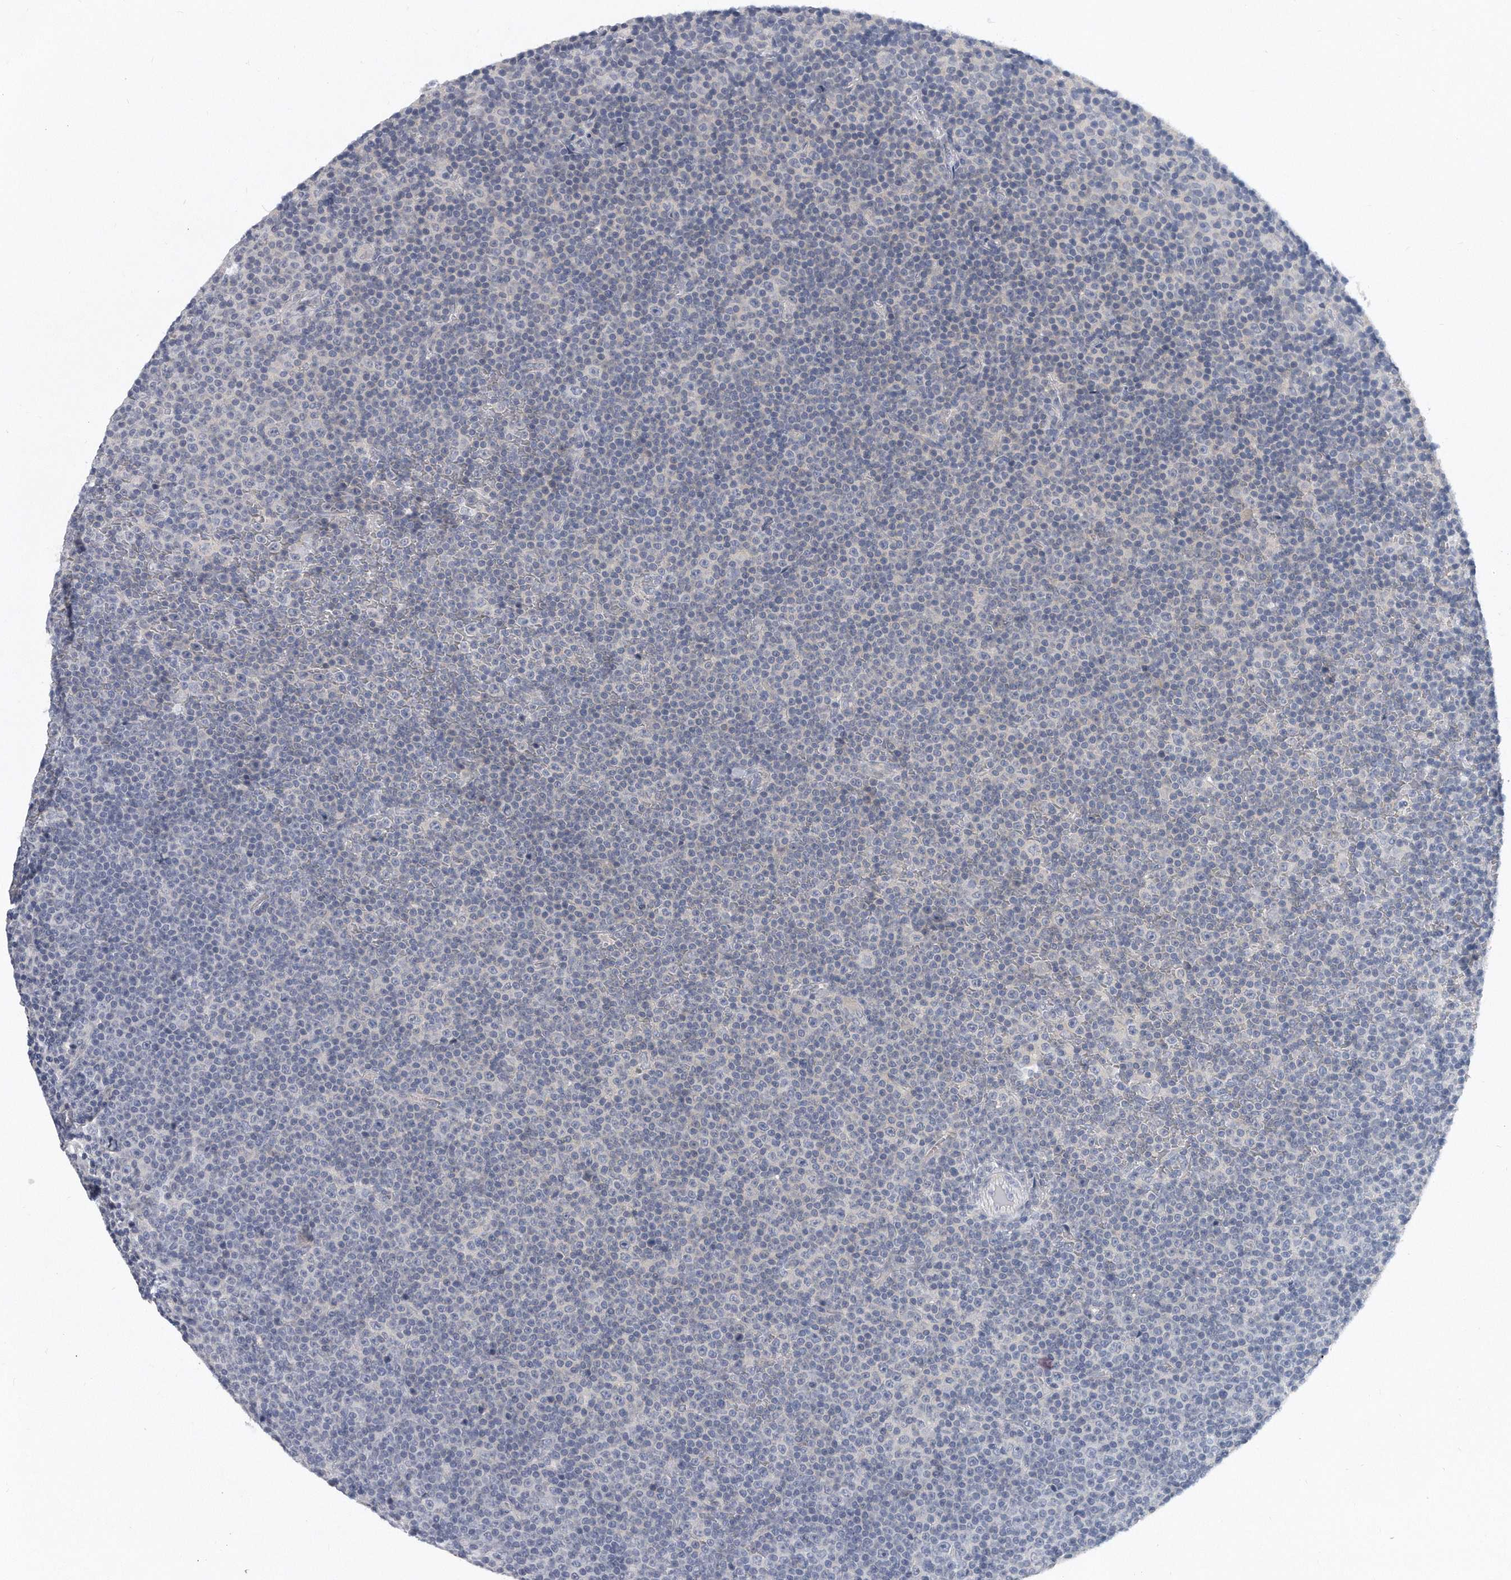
{"staining": {"intensity": "negative", "quantity": "none", "location": "none"}, "tissue": "lymphoma", "cell_type": "Tumor cells", "image_type": "cancer", "snomed": [{"axis": "morphology", "description": "Malignant lymphoma, non-Hodgkin's type, Low grade"}, {"axis": "topography", "description": "Lymph node"}], "caption": "This is an immunohistochemistry (IHC) micrograph of human low-grade malignant lymphoma, non-Hodgkin's type. There is no expression in tumor cells.", "gene": "KLHL7", "patient": {"sex": "female", "age": 67}}